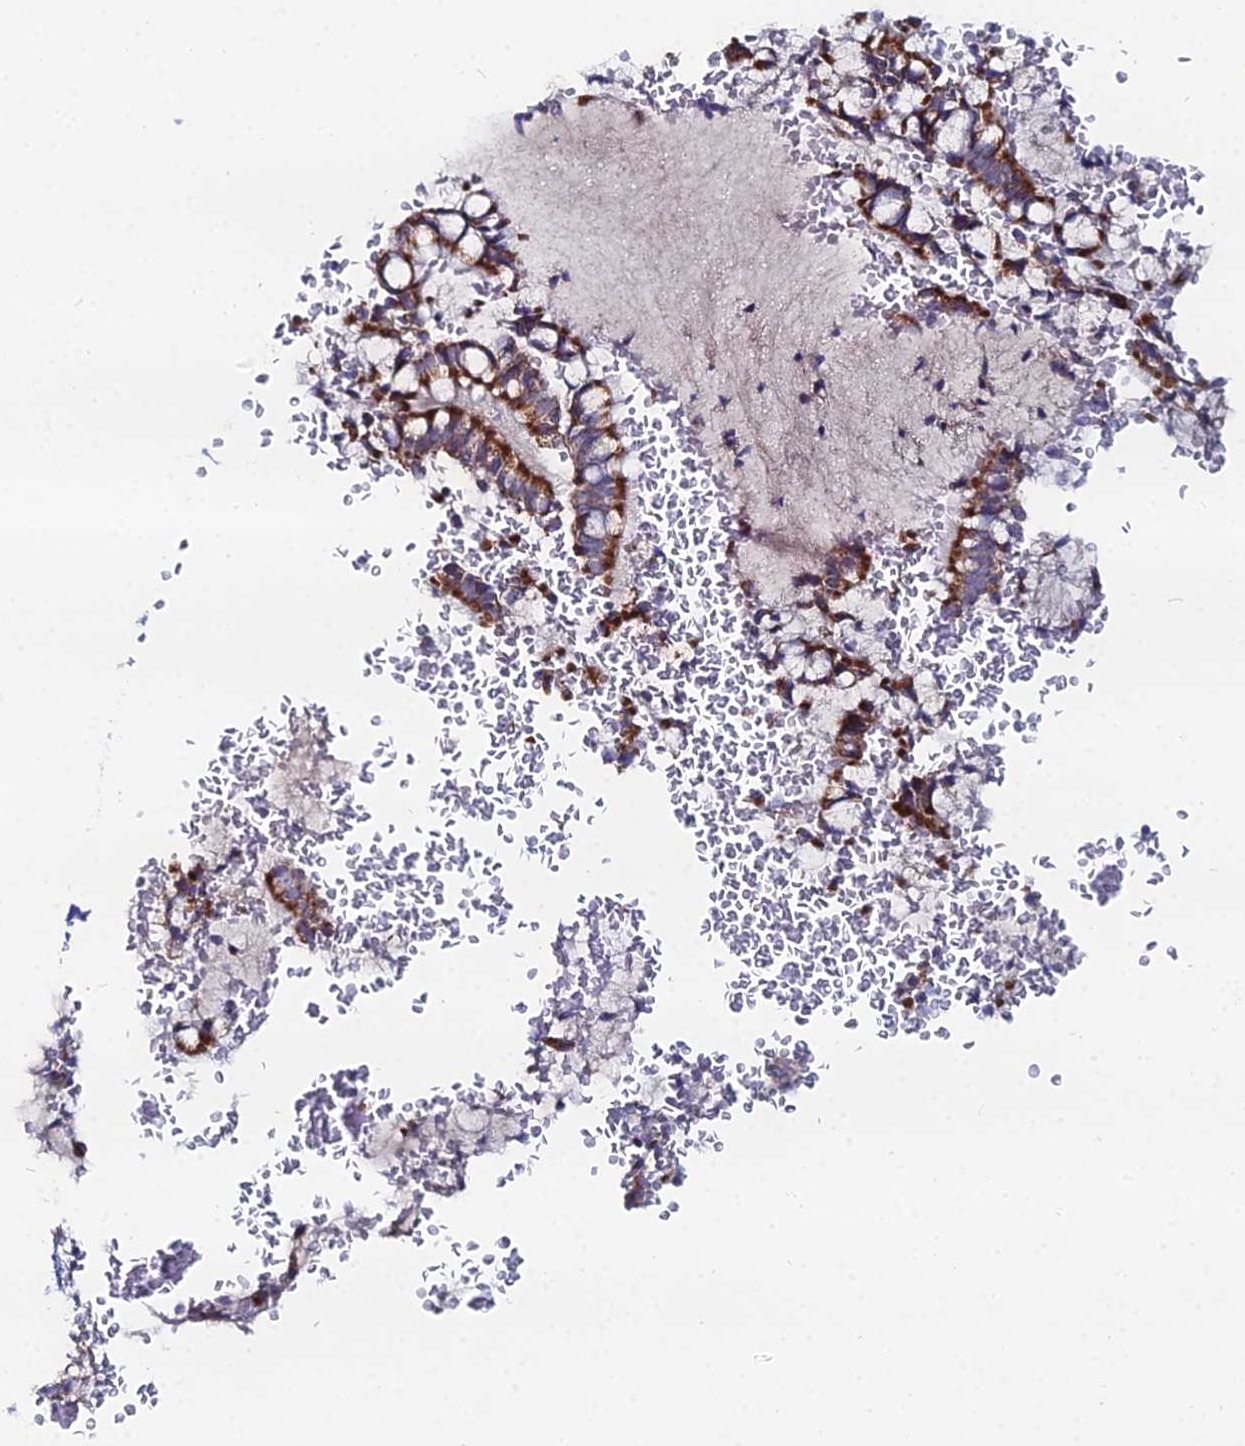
{"staining": {"intensity": "strong", "quantity": ">75%", "location": "cytoplasmic/membranous"}, "tissue": "bronchus", "cell_type": "Respiratory epithelial cells", "image_type": "normal", "snomed": [{"axis": "morphology", "description": "Normal tissue, NOS"}, {"axis": "topography", "description": "Cartilage tissue"}, {"axis": "topography", "description": "Bronchus"}], "caption": "Bronchus stained for a protein reveals strong cytoplasmic/membranous positivity in respiratory epithelial cells. Using DAB (brown) and hematoxylin (blue) stains, captured at high magnification using brightfield microscopy.", "gene": "MPC1", "patient": {"sex": "female", "age": 36}}